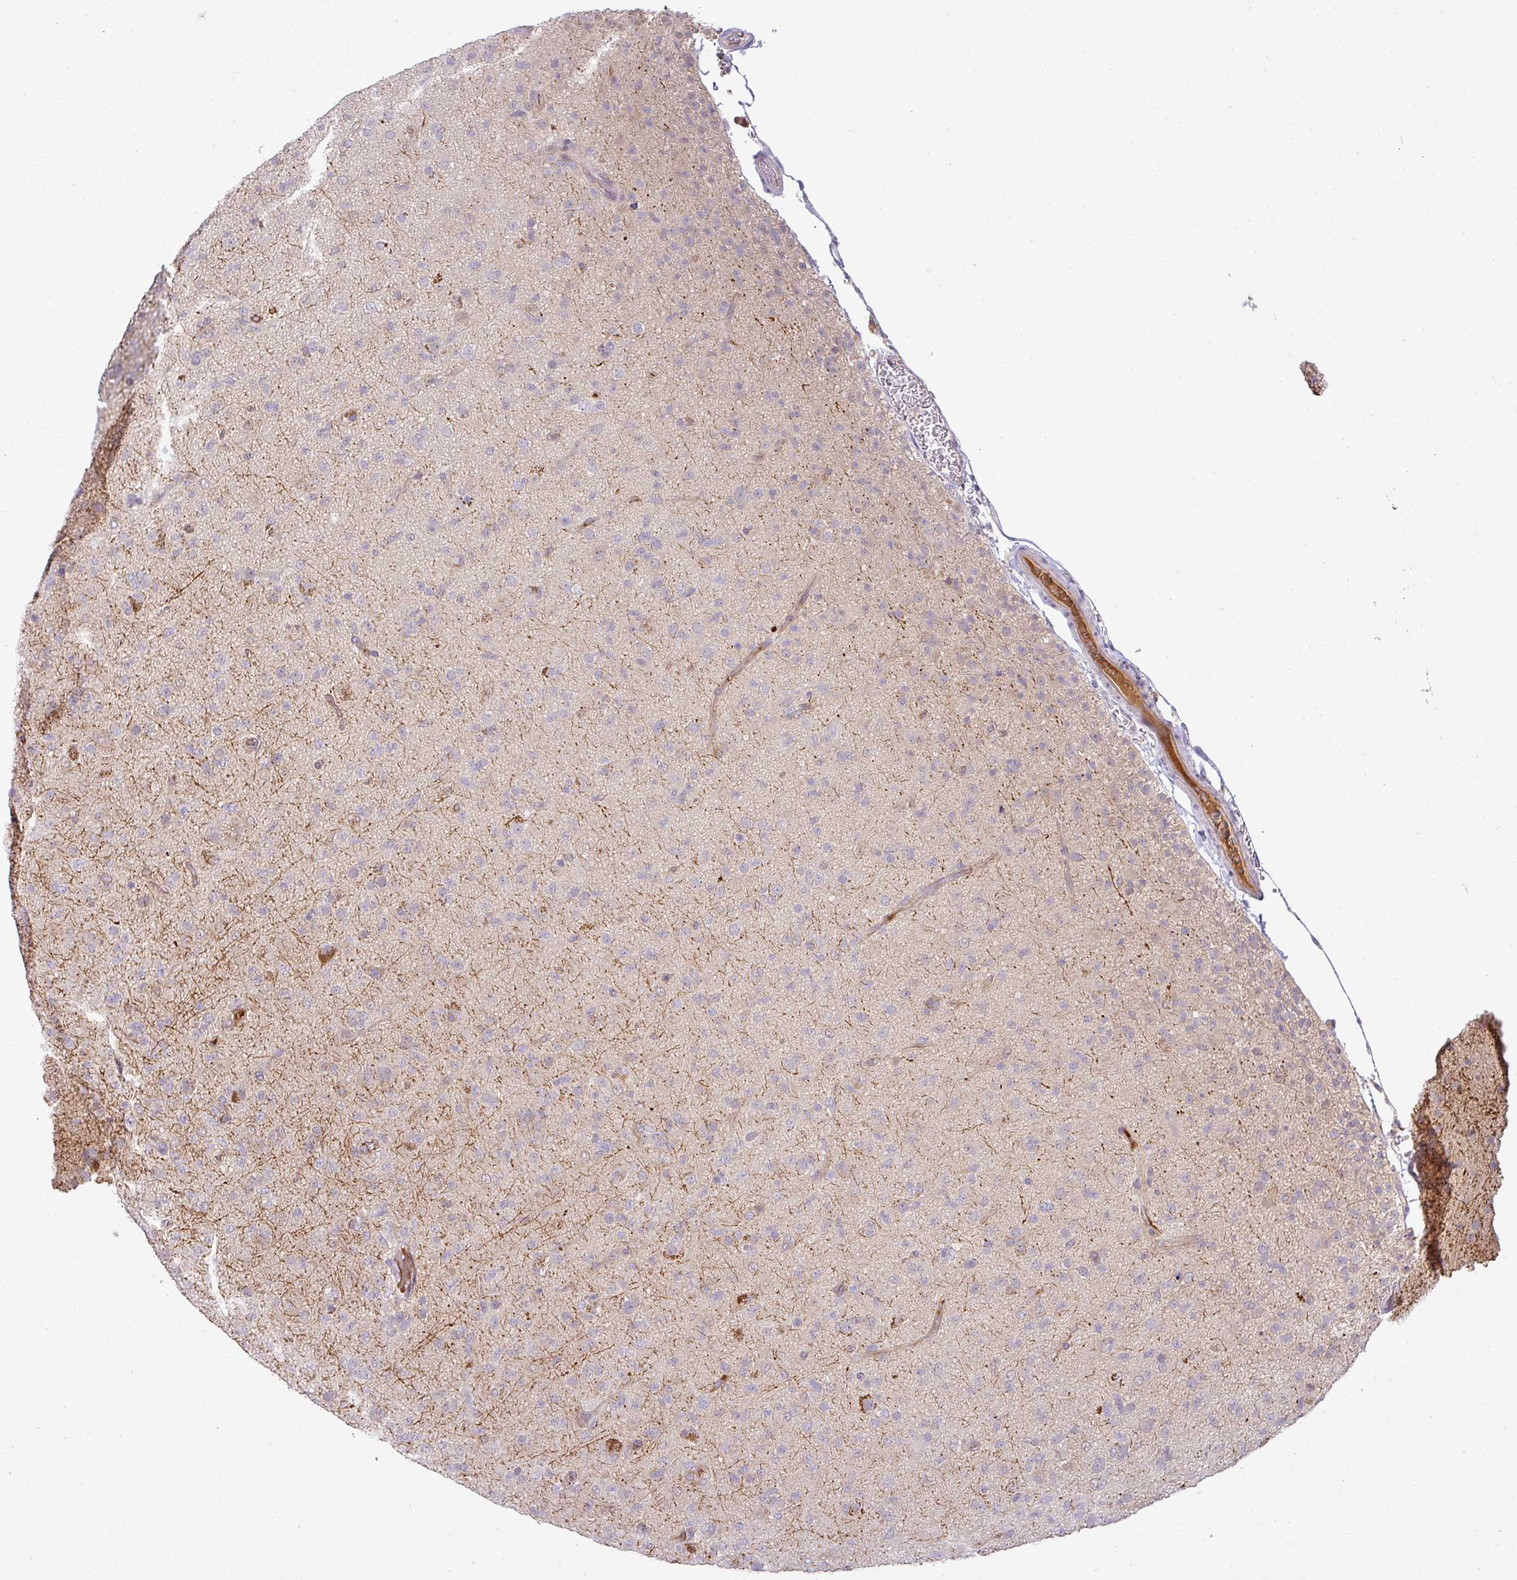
{"staining": {"intensity": "negative", "quantity": "none", "location": "none"}, "tissue": "glioma", "cell_type": "Tumor cells", "image_type": "cancer", "snomed": [{"axis": "morphology", "description": "Glioma, malignant, Low grade"}, {"axis": "topography", "description": "Brain"}], "caption": "DAB immunohistochemical staining of human glioma displays no significant positivity in tumor cells.", "gene": "APOM", "patient": {"sex": "male", "age": 65}}